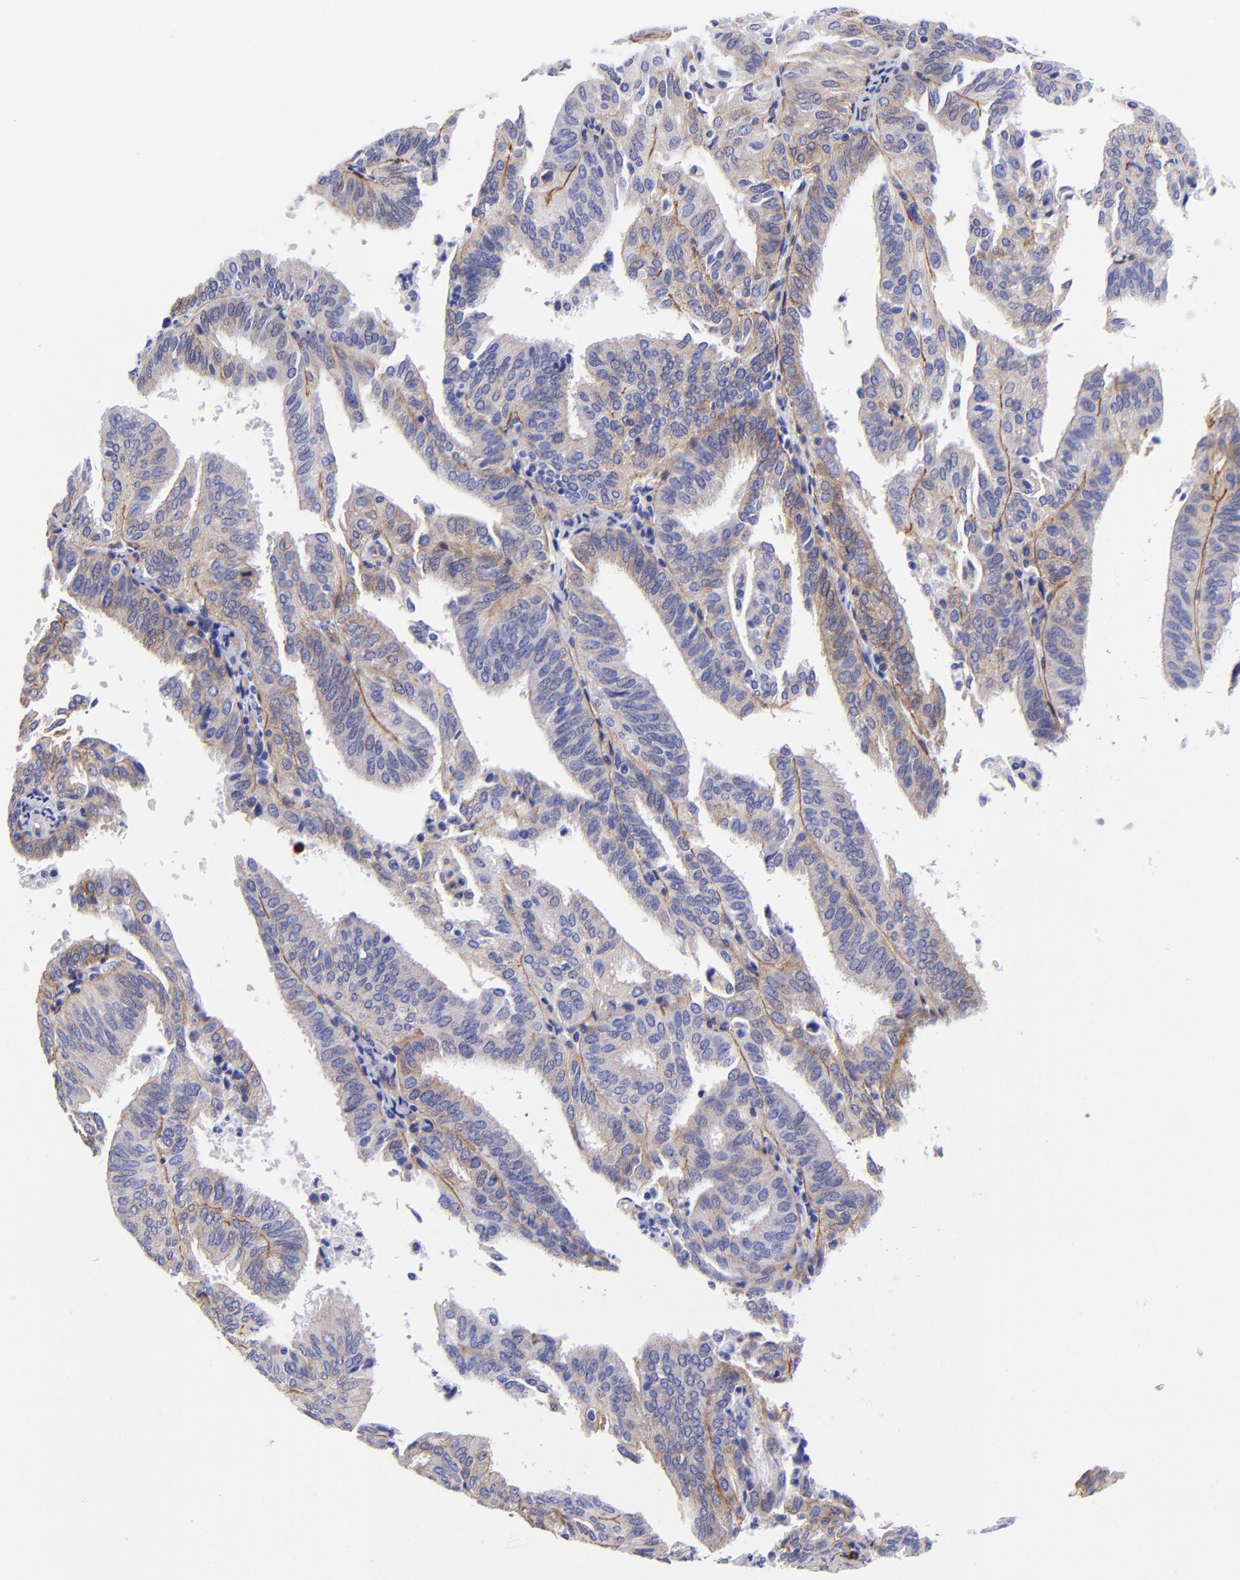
{"staining": {"intensity": "moderate", "quantity": "25%-75%", "location": "cytoplasmic/membranous"}, "tissue": "endometrial cancer", "cell_type": "Tumor cells", "image_type": "cancer", "snomed": [{"axis": "morphology", "description": "Adenocarcinoma, NOS"}, {"axis": "topography", "description": "Endometrium"}], "caption": "There is medium levels of moderate cytoplasmic/membranous expression in tumor cells of adenocarcinoma (endometrial), as demonstrated by immunohistochemical staining (brown color).", "gene": "PPFIBP1", "patient": {"sex": "female", "age": 59}}